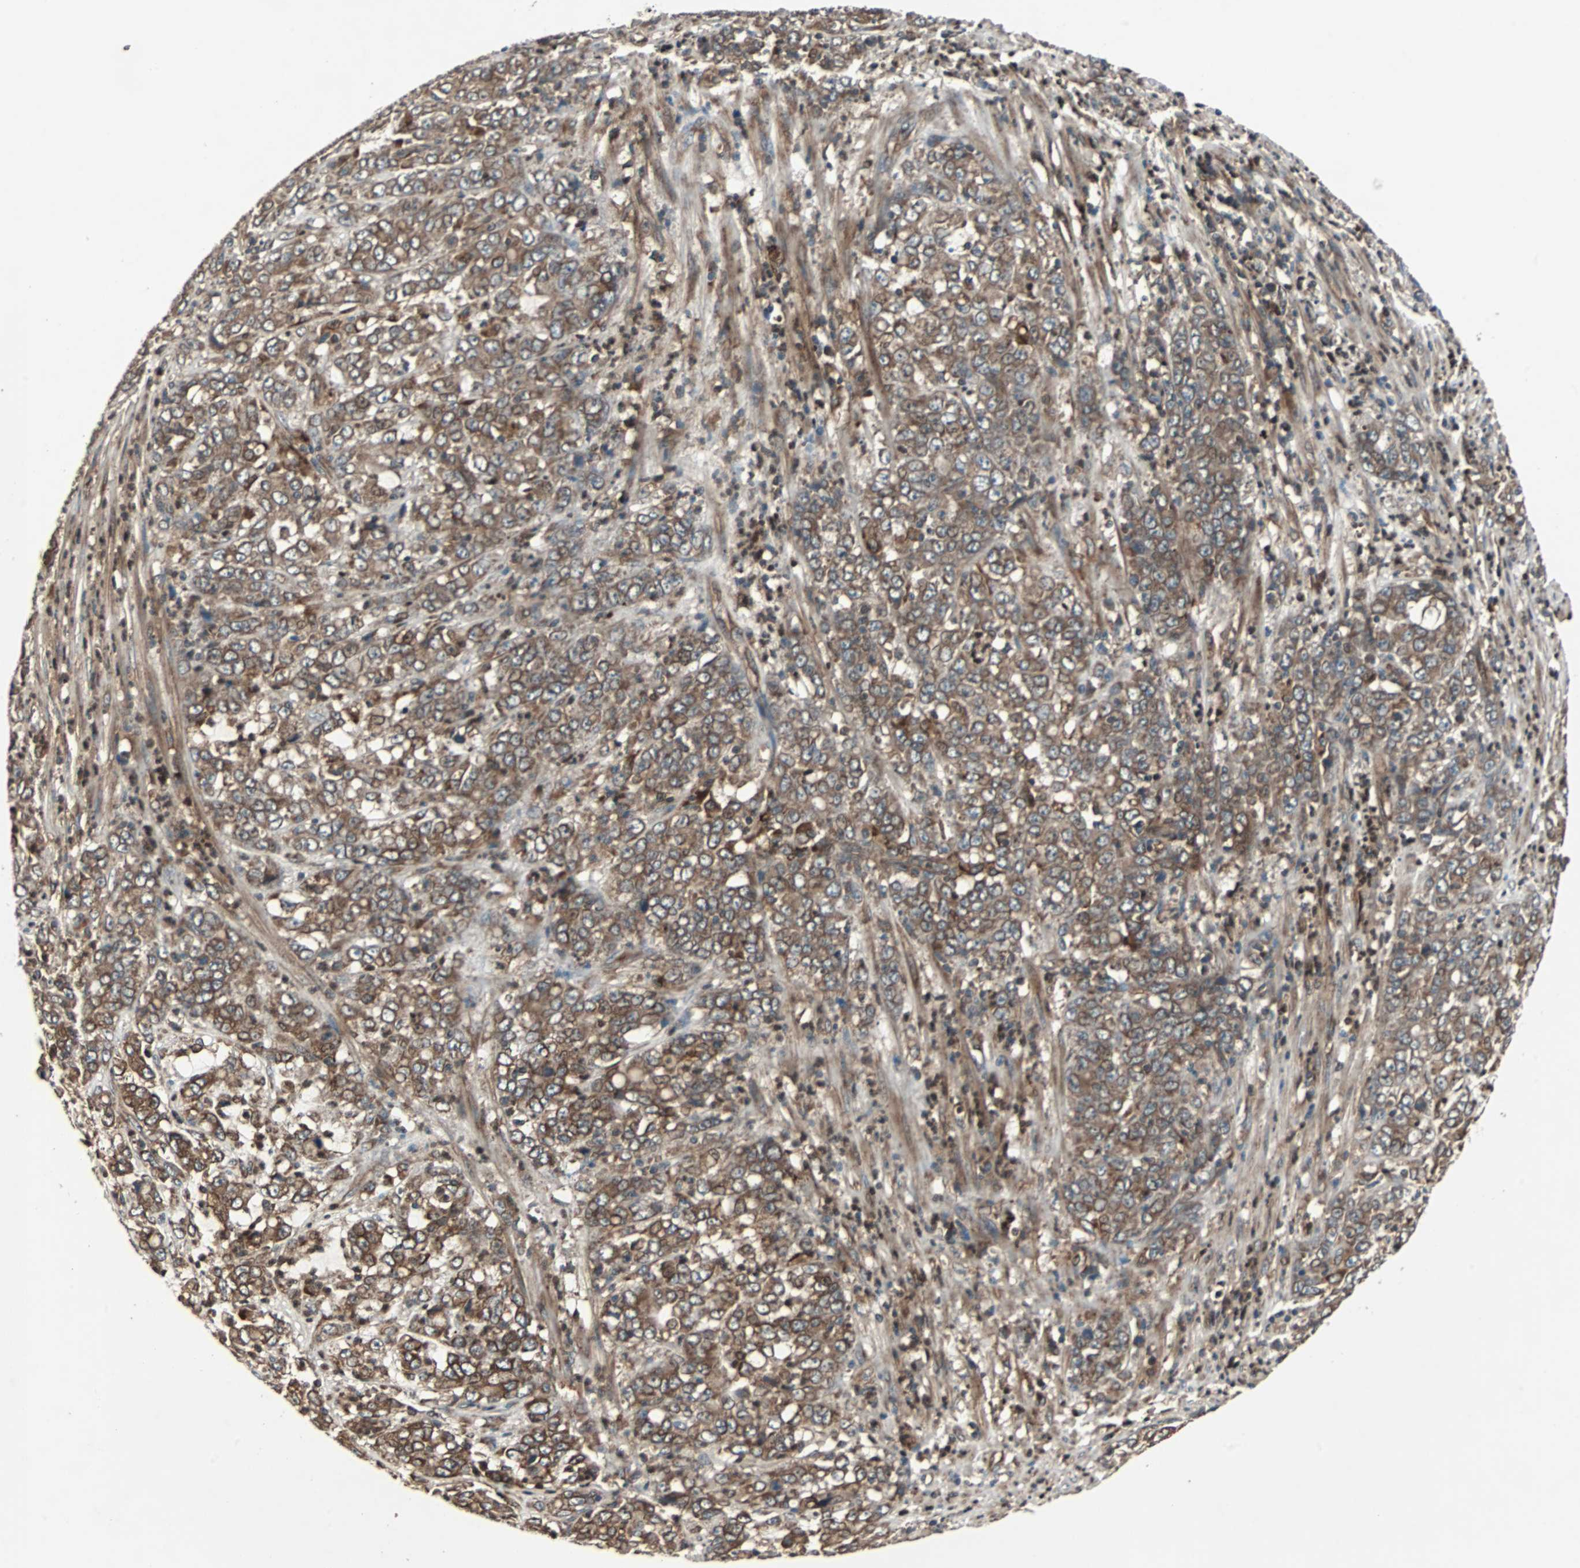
{"staining": {"intensity": "moderate", "quantity": ">75%", "location": "cytoplasmic/membranous"}, "tissue": "stomach cancer", "cell_type": "Tumor cells", "image_type": "cancer", "snomed": [{"axis": "morphology", "description": "Adenocarcinoma, NOS"}, {"axis": "topography", "description": "Stomach, lower"}], "caption": "A high-resolution image shows IHC staining of stomach adenocarcinoma, which shows moderate cytoplasmic/membranous expression in about >75% of tumor cells.", "gene": "RAB7A", "patient": {"sex": "female", "age": 71}}